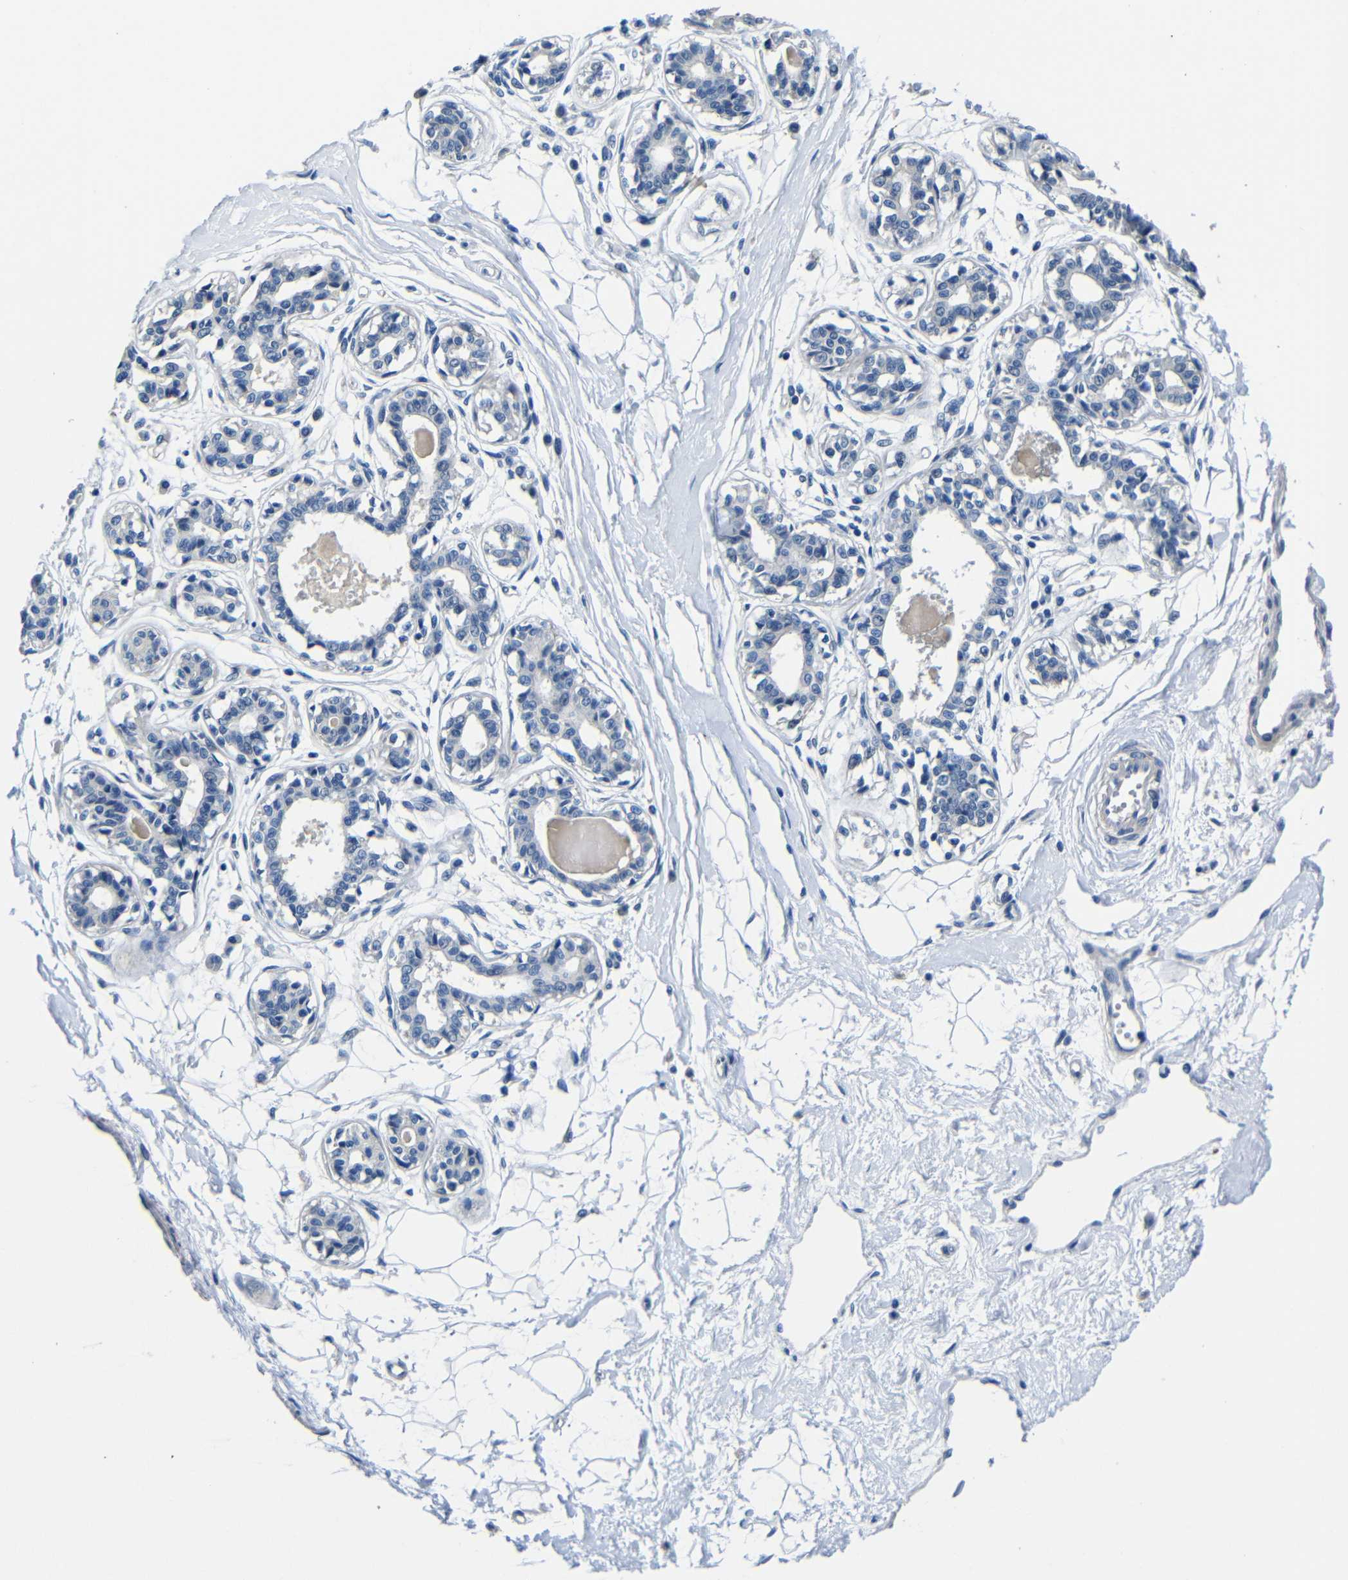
{"staining": {"intensity": "negative", "quantity": "none", "location": "none"}, "tissue": "breast", "cell_type": "Adipocytes", "image_type": "normal", "snomed": [{"axis": "morphology", "description": "Normal tissue, NOS"}, {"axis": "topography", "description": "Breast"}], "caption": "Micrograph shows no significant protein expression in adipocytes of benign breast. The staining was performed using DAB to visualize the protein expression in brown, while the nuclei were stained in blue with hematoxylin (Magnification: 20x).", "gene": "TNFAIP1", "patient": {"sex": "female", "age": 45}}